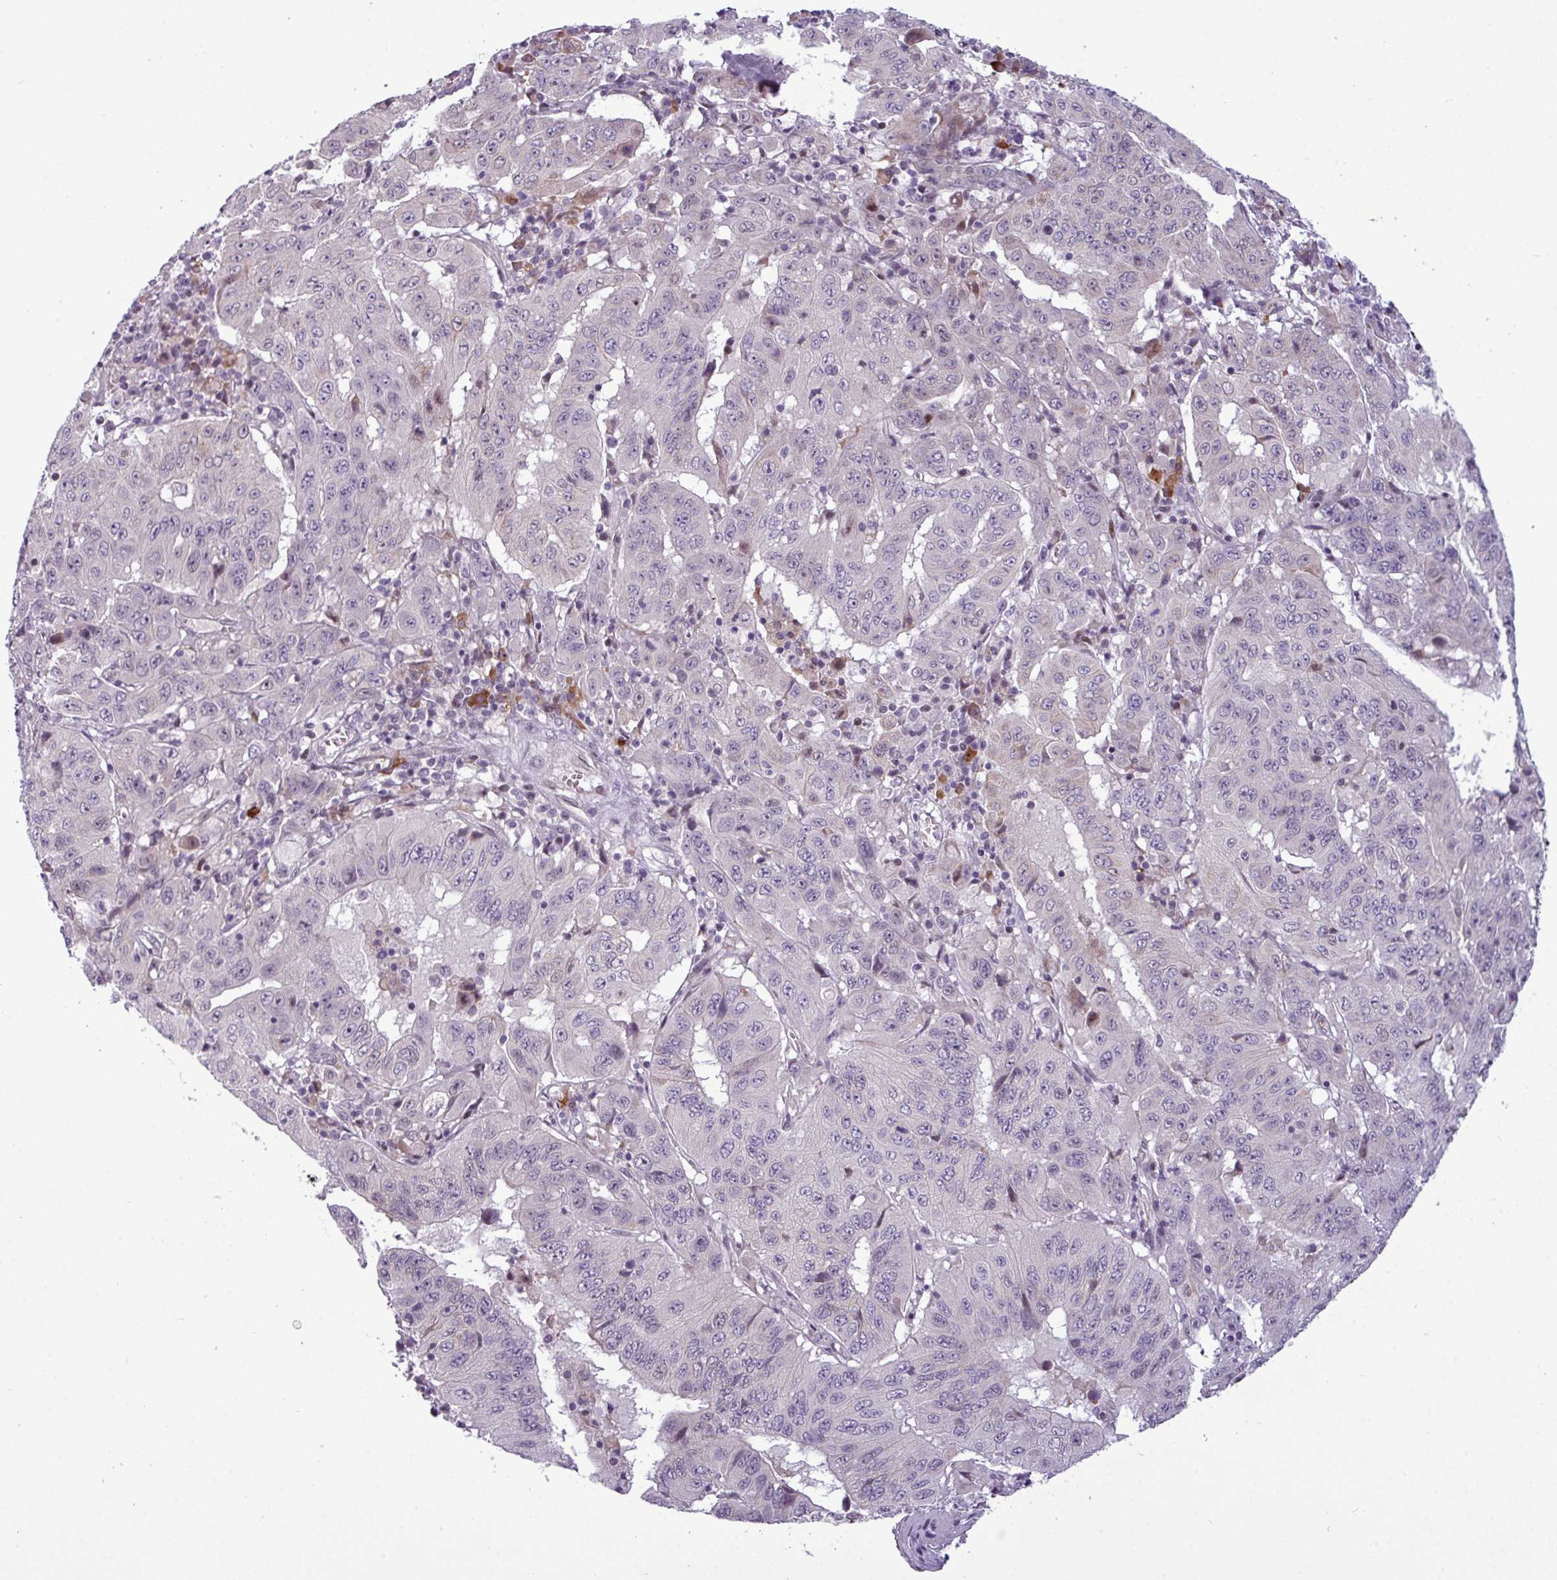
{"staining": {"intensity": "negative", "quantity": "none", "location": "none"}, "tissue": "pancreatic cancer", "cell_type": "Tumor cells", "image_type": "cancer", "snomed": [{"axis": "morphology", "description": "Adenocarcinoma, NOS"}, {"axis": "topography", "description": "Pancreas"}], "caption": "Protein analysis of adenocarcinoma (pancreatic) demonstrates no significant staining in tumor cells. (DAB immunohistochemistry (IHC), high magnification).", "gene": "SLC66A2", "patient": {"sex": "male", "age": 63}}